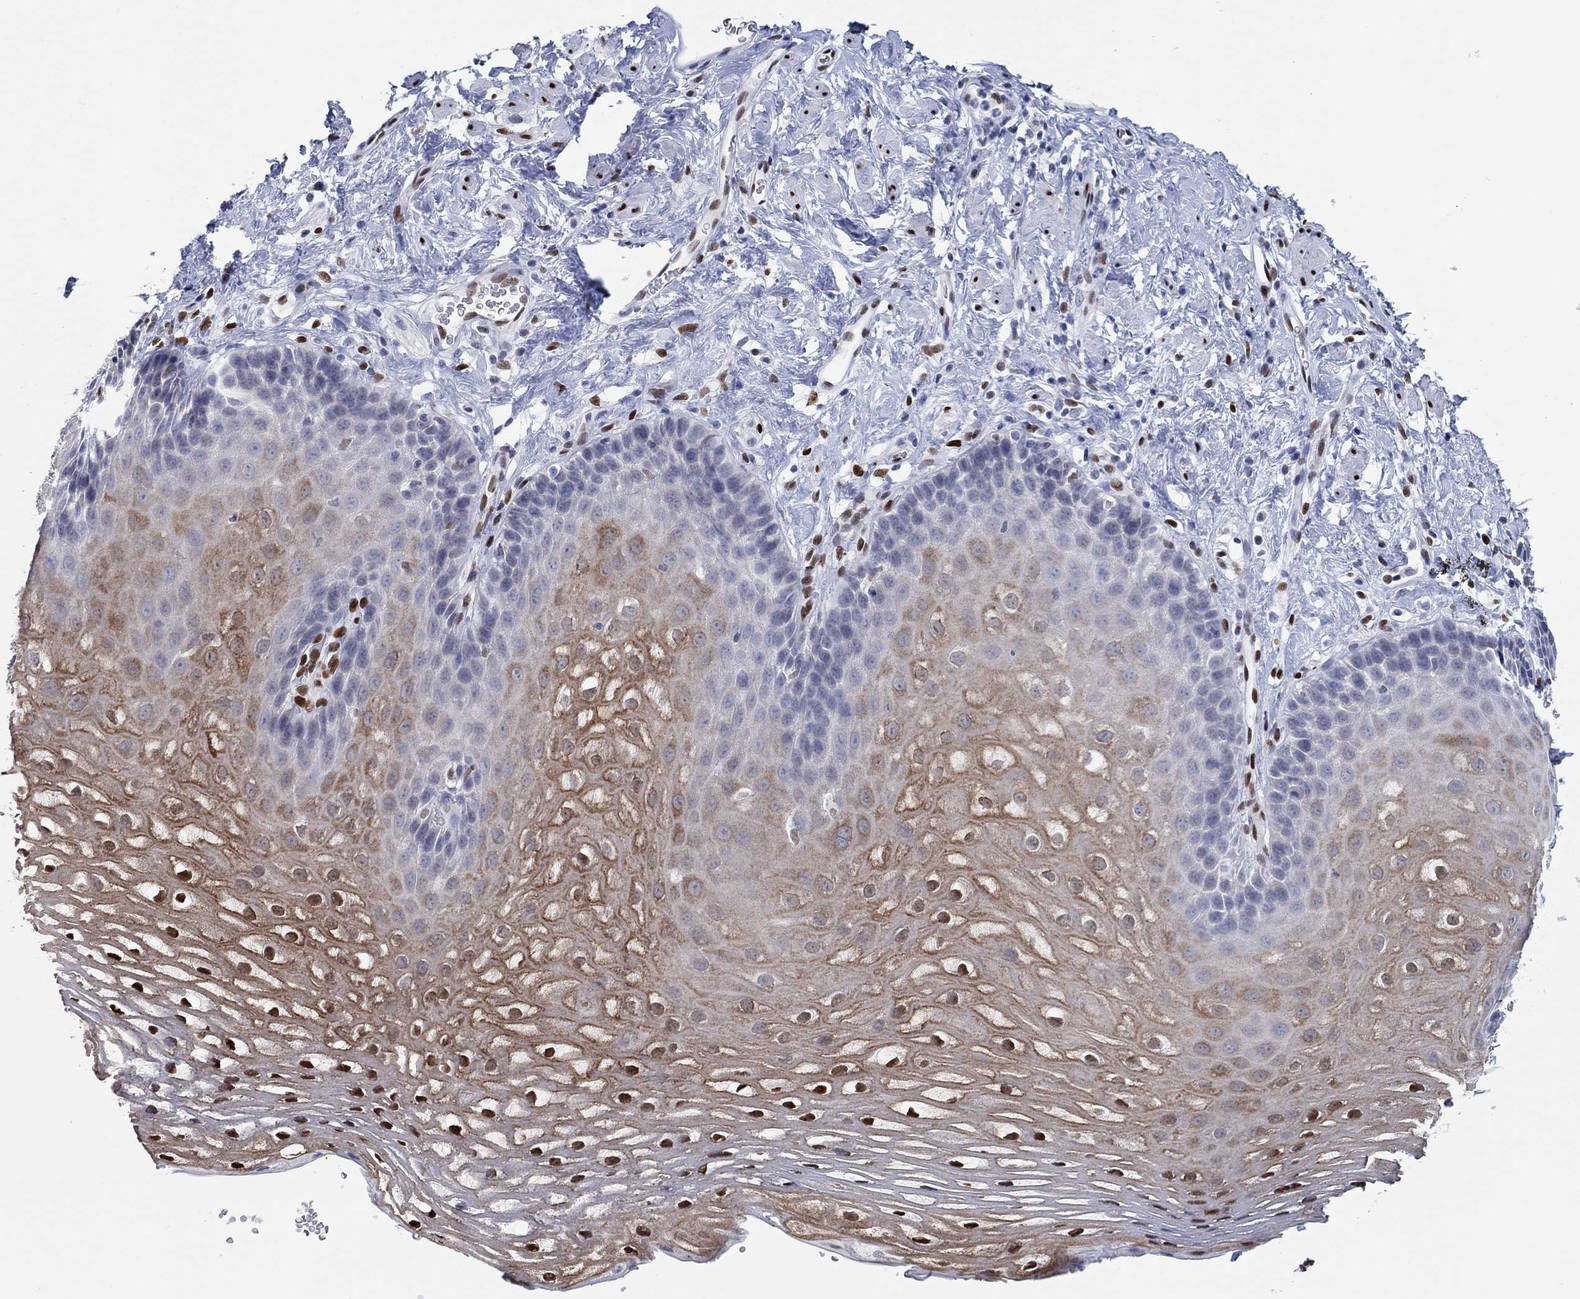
{"staining": {"intensity": "moderate", "quantity": "25%-75%", "location": "cytoplasmic/membranous,nuclear"}, "tissue": "esophagus", "cell_type": "Squamous epithelial cells", "image_type": "normal", "snomed": [{"axis": "morphology", "description": "Normal tissue, NOS"}, {"axis": "topography", "description": "Esophagus"}], "caption": "Approximately 25%-75% of squamous epithelial cells in normal esophagus display moderate cytoplasmic/membranous,nuclear protein staining as visualized by brown immunohistochemical staining.", "gene": "ZEB1", "patient": {"sex": "male", "age": 64}}